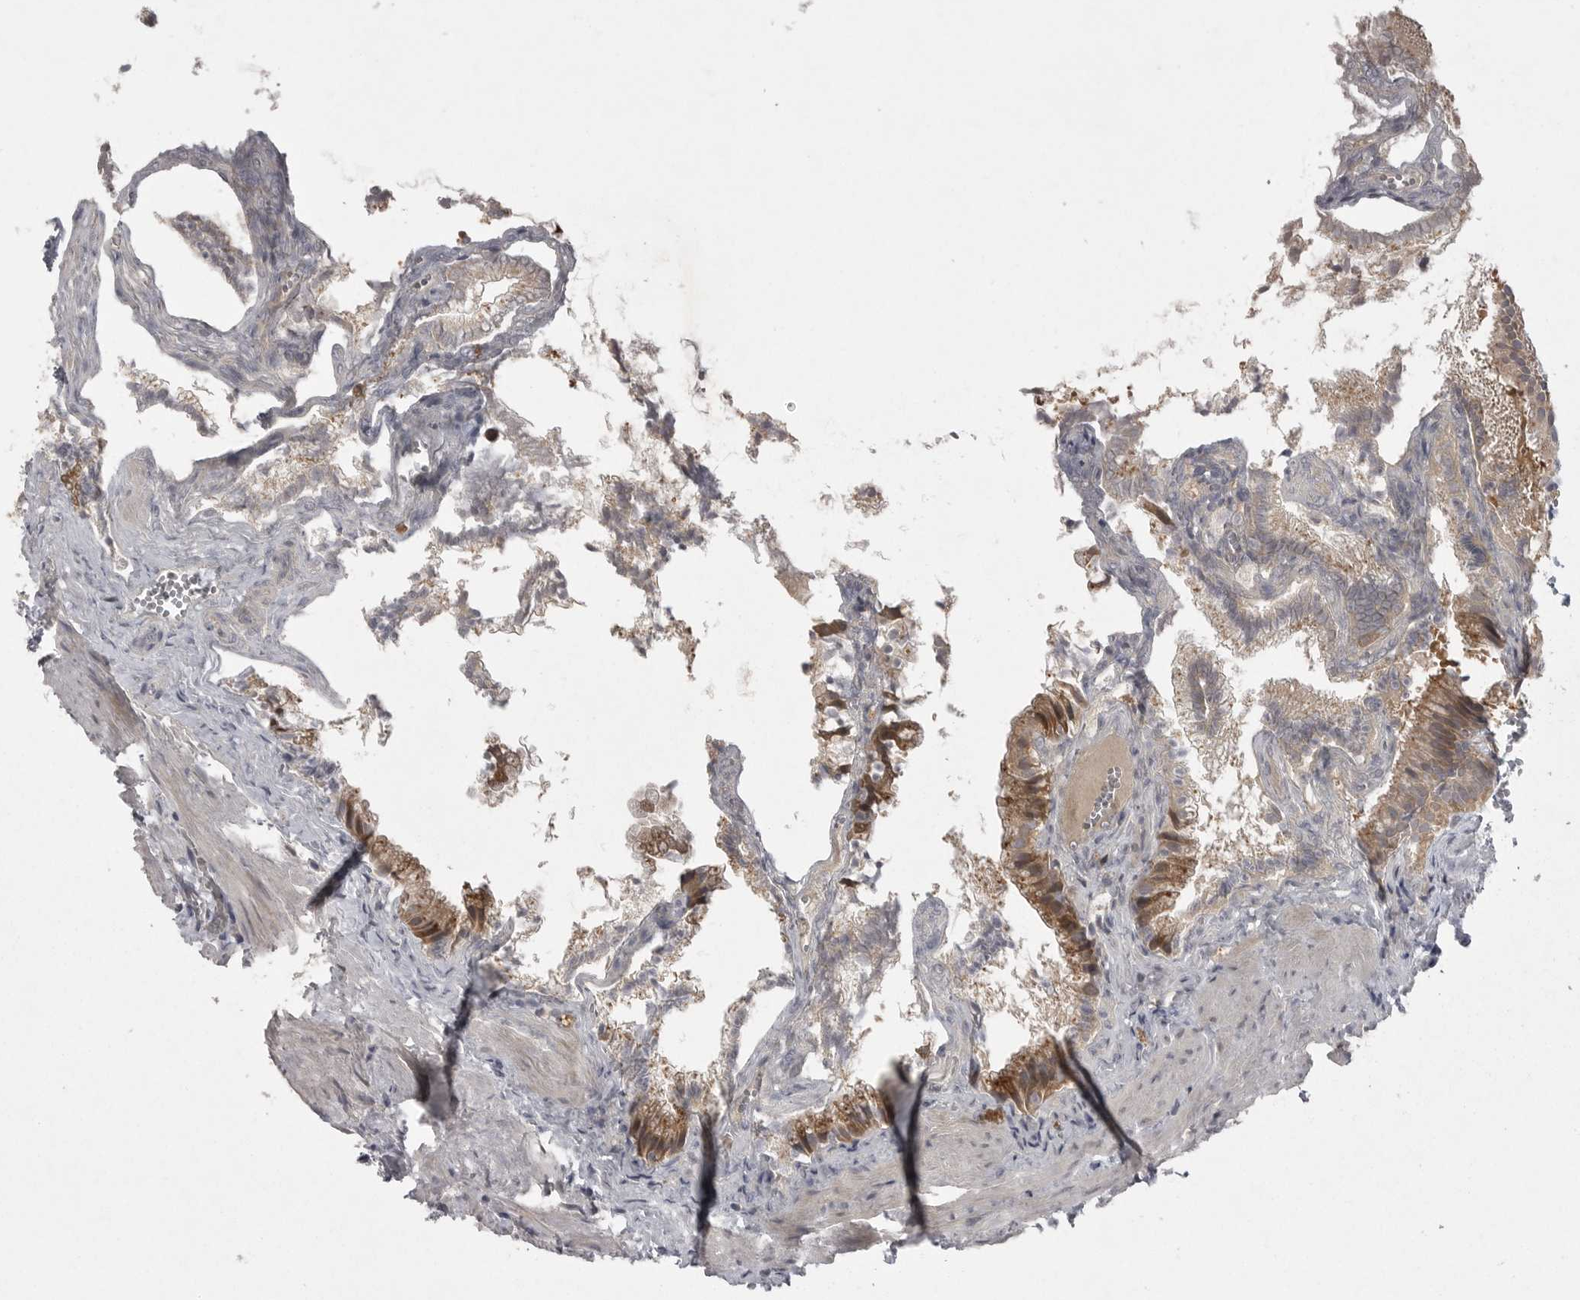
{"staining": {"intensity": "moderate", "quantity": ">75%", "location": "cytoplasmic/membranous"}, "tissue": "gallbladder", "cell_type": "Glandular cells", "image_type": "normal", "snomed": [{"axis": "morphology", "description": "Normal tissue, NOS"}, {"axis": "topography", "description": "Gallbladder"}], "caption": "This histopathology image shows IHC staining of benign gallbladder, with medium moderate cytoplasmic/membranous positivity in approximately >75% of glandular cells.", "gene": "PHF13", "patient": {"sex": "male", "age": 38}}